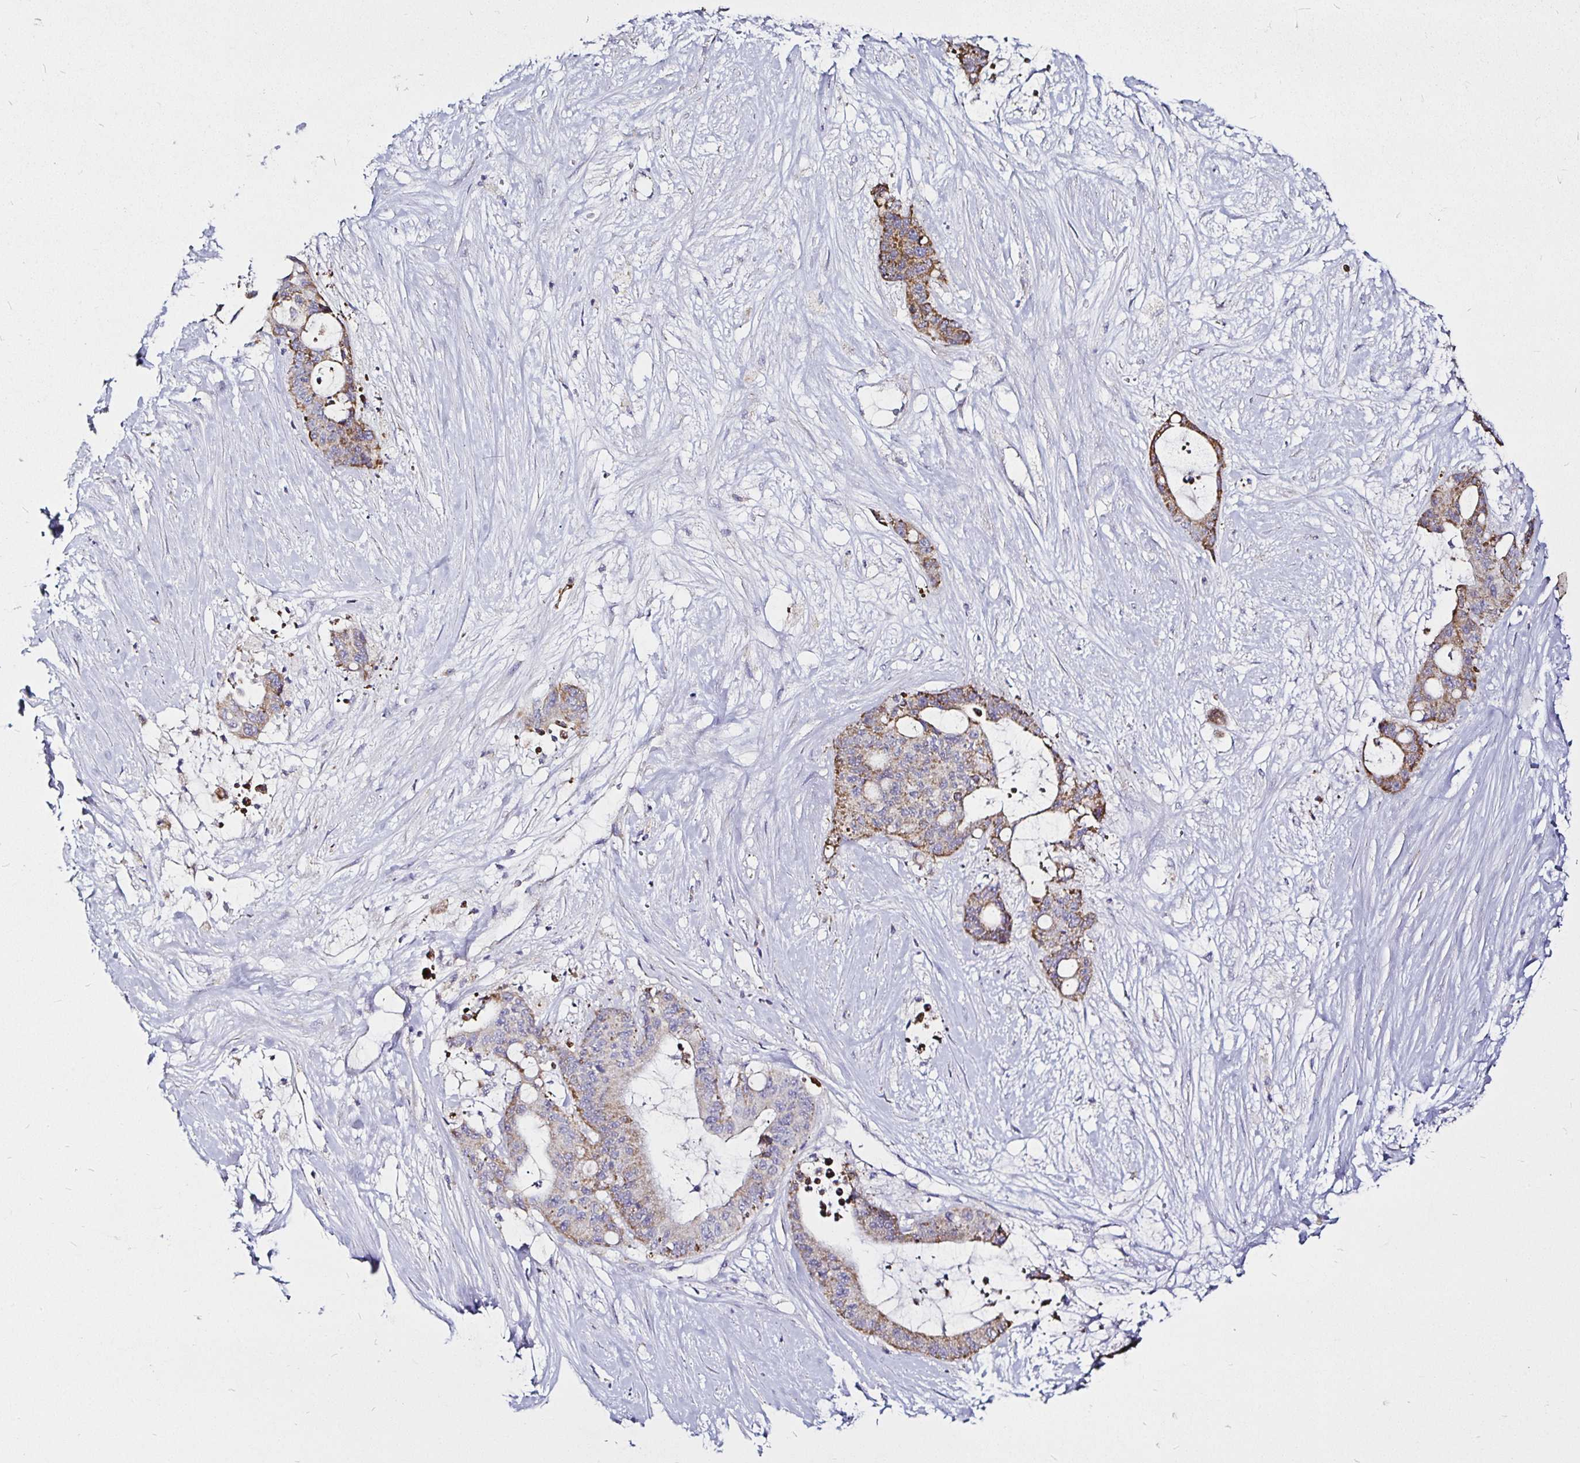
{"staining": {"intensity": "moderate", "quantity": "25%-75%", "location": "cytoplasmic/membranous"}, "tissue": "liver cancer", "cell_type": "Tumor cells", "image_type": "cancer", "snomed": [{"axis": "morphology", "description": "Normal tissue, NOS"}, {"axis": "morphology", "description": "Cholangiocarcinoma"}, {"axis": "topography", "description": "Liver"}, {"axis": "topography", "description": "Peripheral nerve tissue"}], "caption": "This image reveals immunohistochemistry (IHC) staining of liver cholangiocarcinoma, with medium moderate cytoplasmic/membranous expression in about 25%-75% of tumor cells.", "gene": "PGAM2", "patient": {"sex": "female", "age": 73}}